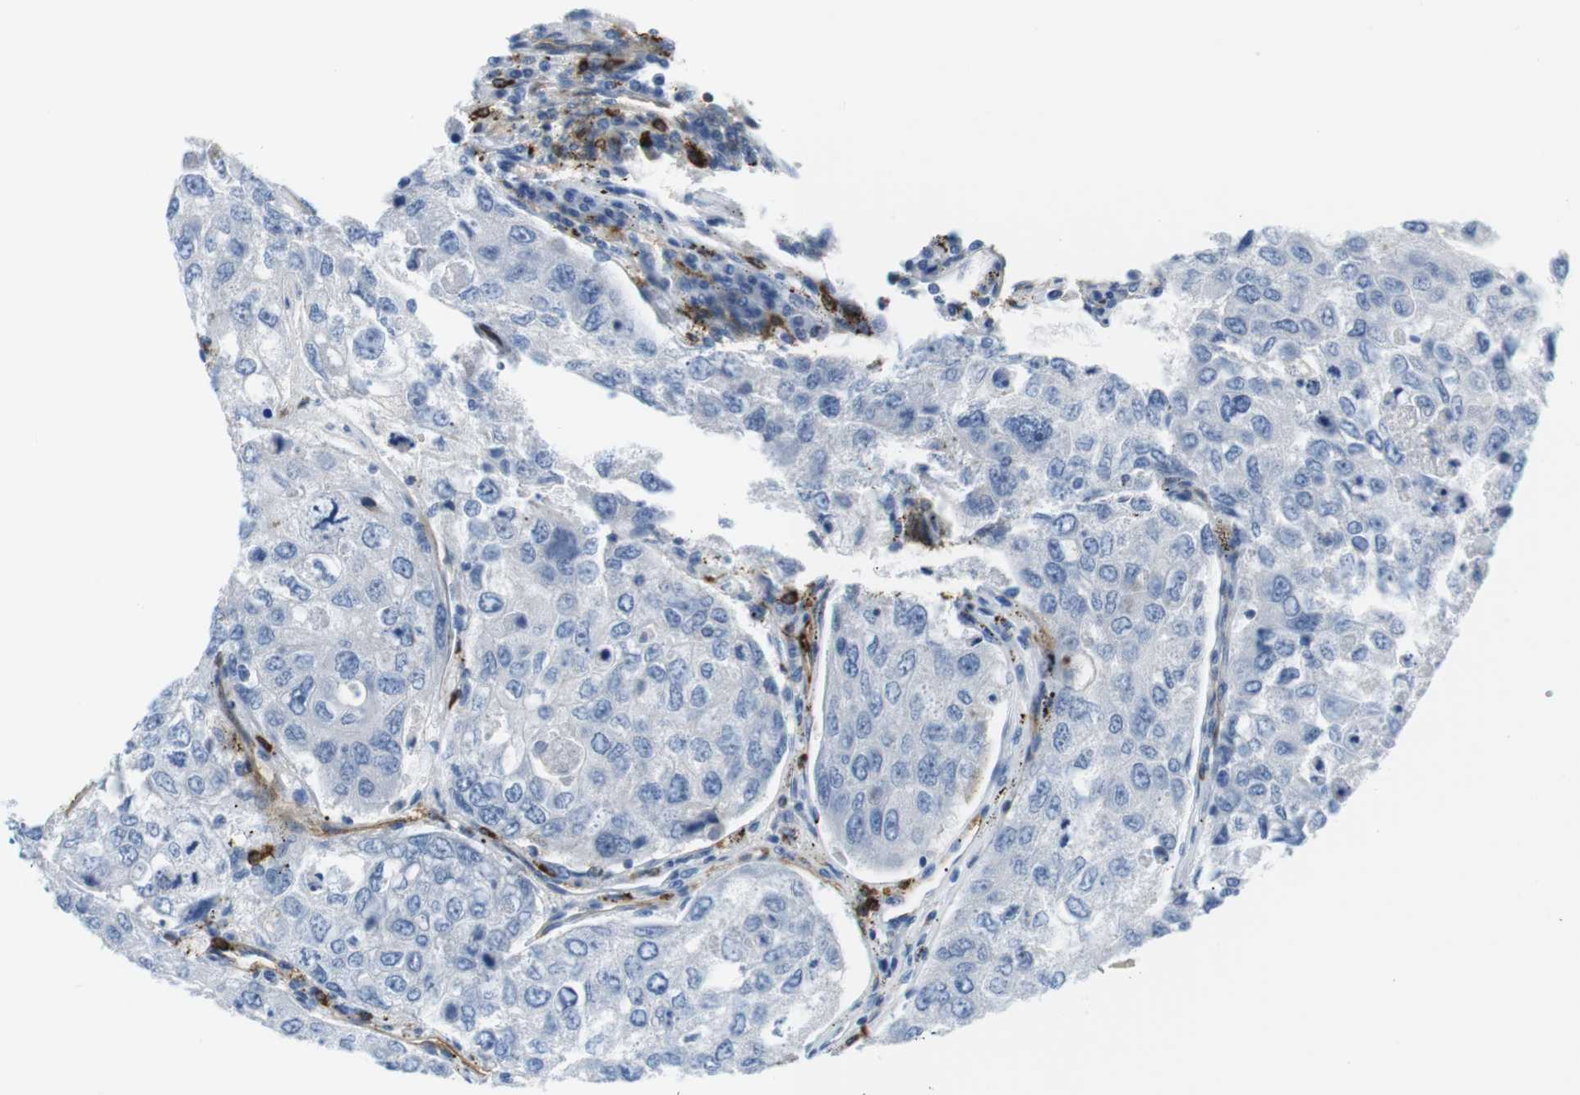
{"staining": {"intensity": "negative", "quantity": "none", "location": "none"}, "tissue": "urothelial cancer", "cell_type": "Tumor cells", "image_type": "cancer", "snomed": [{"axis": "morphology", "description": "Urothelial carcinoma, High grade"}, {"axis": "topography", "description": "Lymph node"}, {"axis": "topography", "description": "Urinary bladder"}], "caption": "The photomicrograph displays no staining of tumor cells in urothelial carcinoma (high-grade). Nuclei are stained in blue.", "gene": "TNFRSF4", "patient": {"sex": "male", "age": 51}}